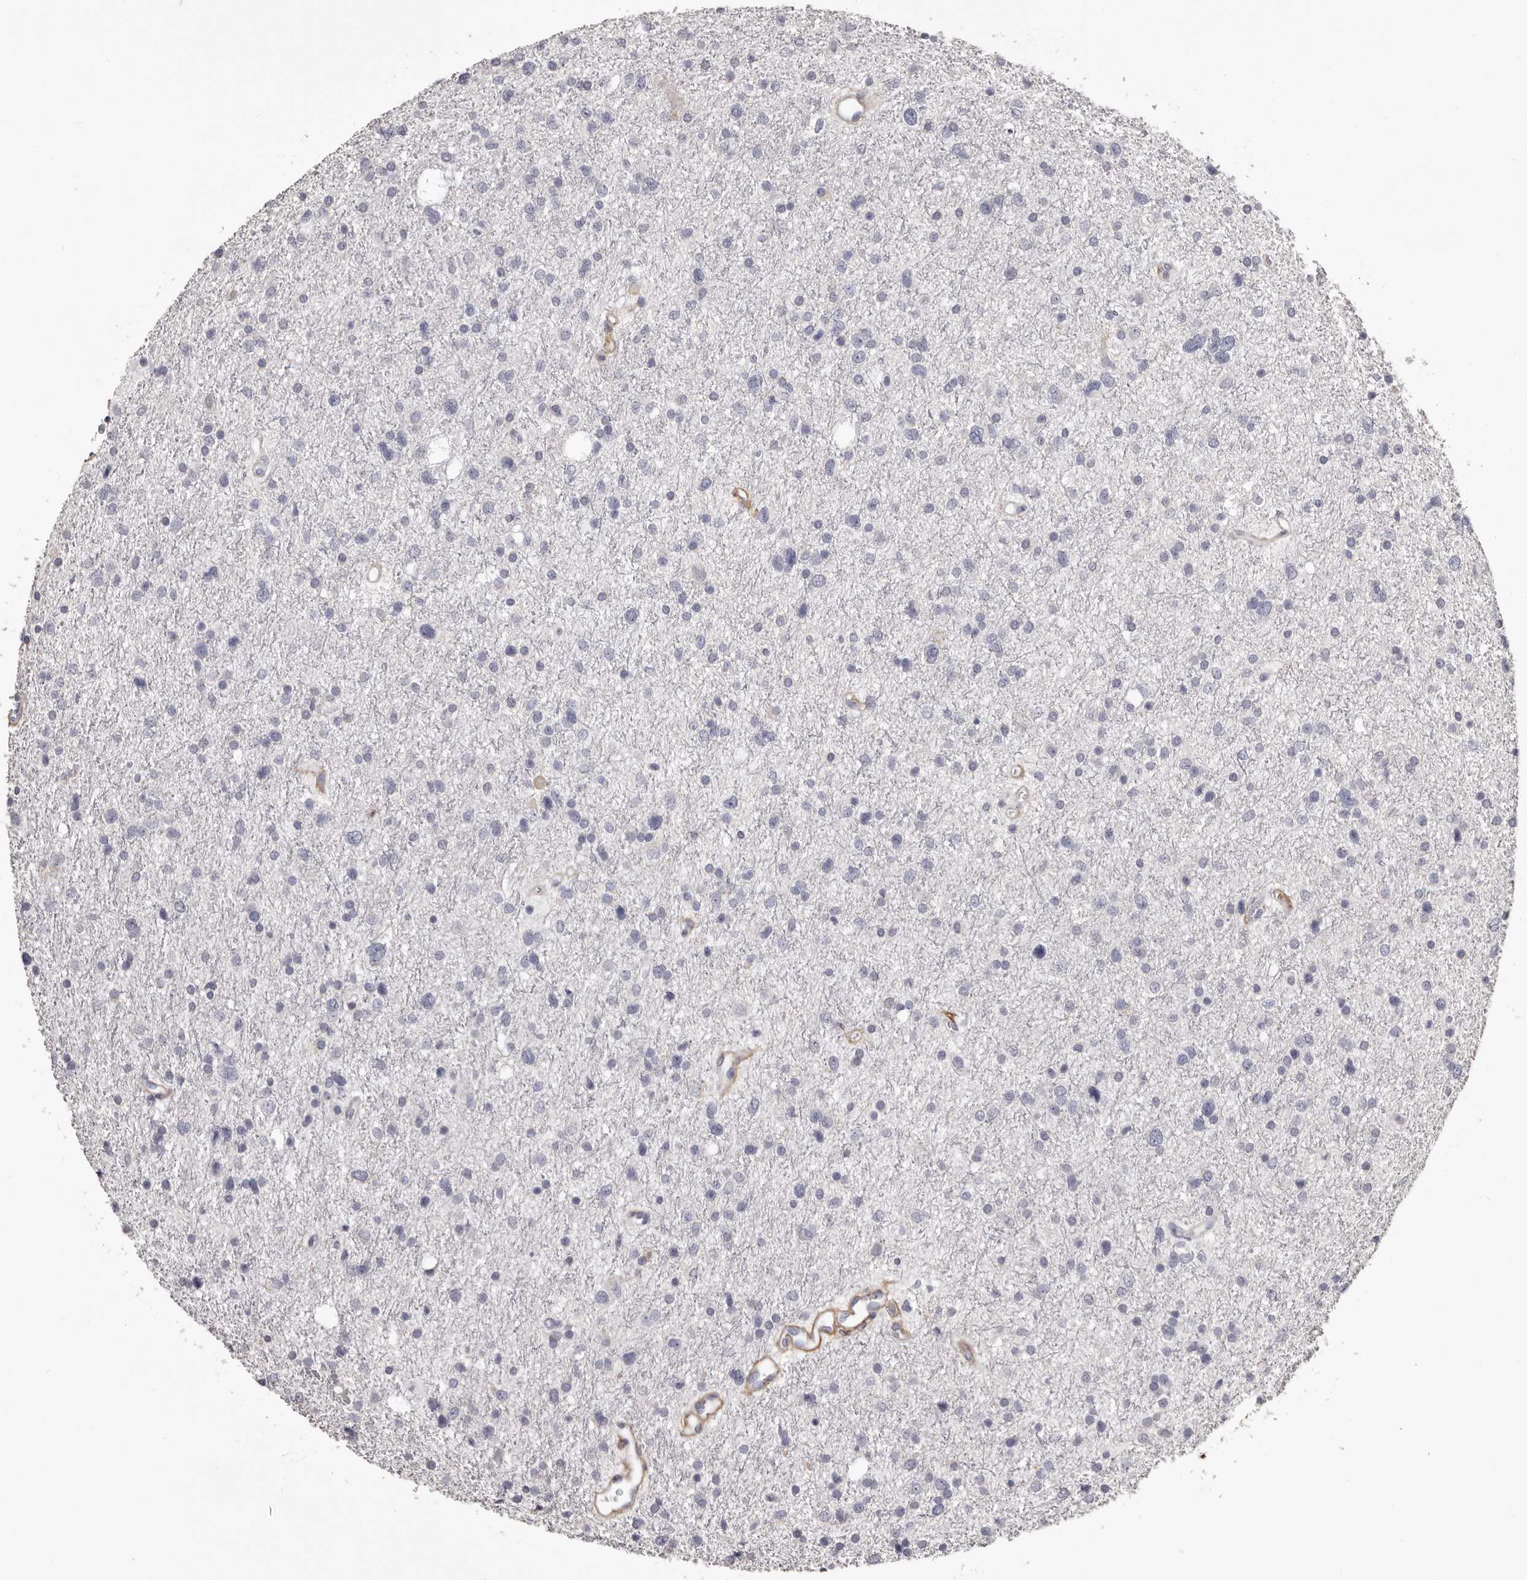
{"staining": {"intensity": "negative", "quantity": "none", "location": "none"}, "tissue": "glioma", "cell_type": "Tumor cells", "image_type": "cancer", "snomed": [{"axis": "morphology", "description": "Glioma, malignant, Low grade"}, {"axis": "topography", "description": "Brain"}], "caption": "Immunohistochemistry of glioma shows no positivity in tumor cells.", "gene": "COL6A1", "patient": {"sex": "female", "age": 37}}